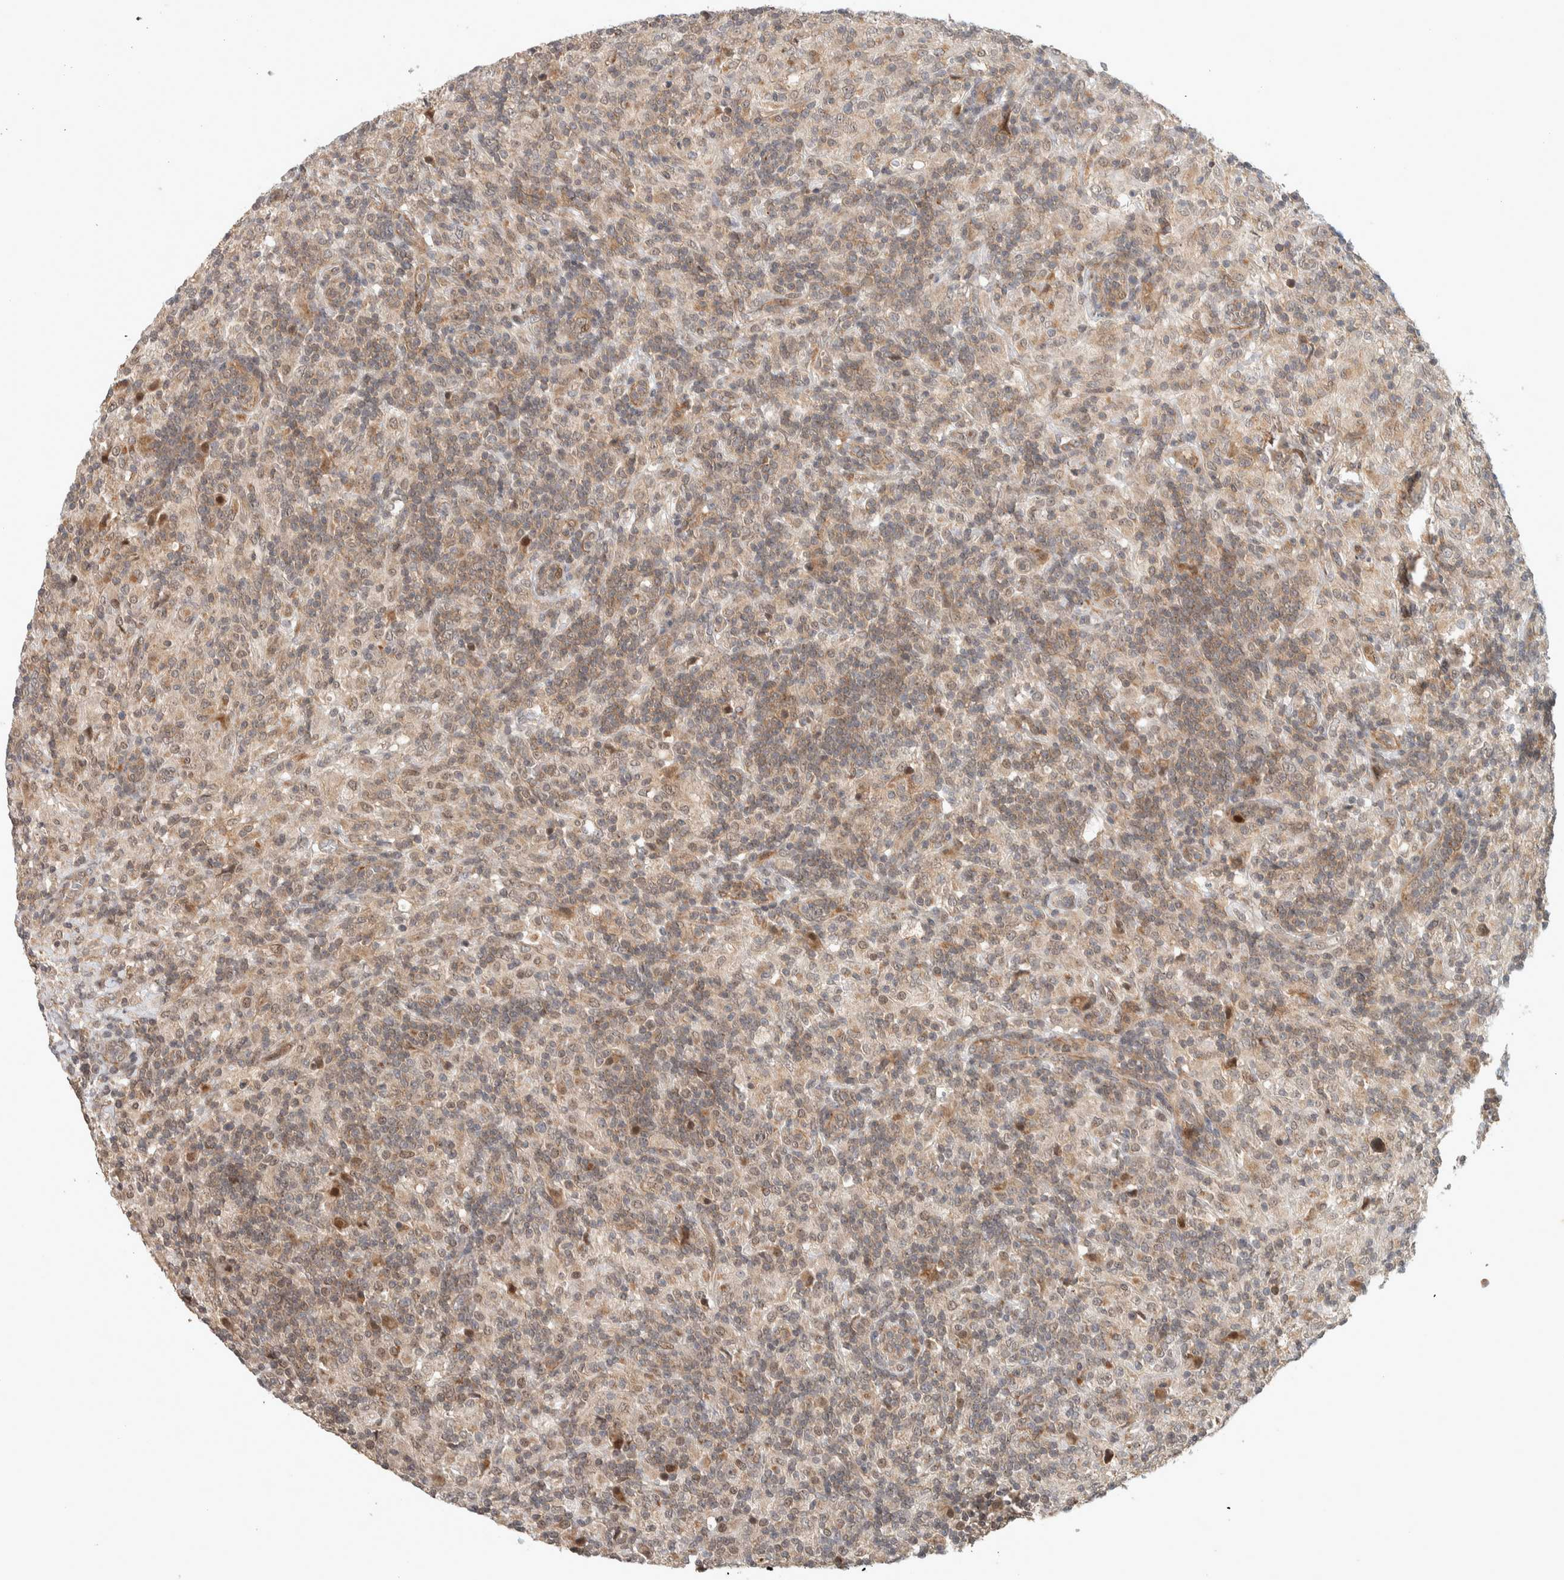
{"staining": {"intensity": "negative", "quantity": "none", "location": "none"}, "tissue": "lymphoma", "cell_type": "Tumor cells", "image_type": "cancer", "snomed": [{"axis": "morphology", "description": "Hodgkin's disease, NOS"}, {"axis": "topography", "description": "Lymph node"}], "caption": "DAB immunohistochemical staining of lymphoma displays no significant expression in tumor cells.", "gene": "DEPTOR", "patient": {"sex": "male", "age": 70}}